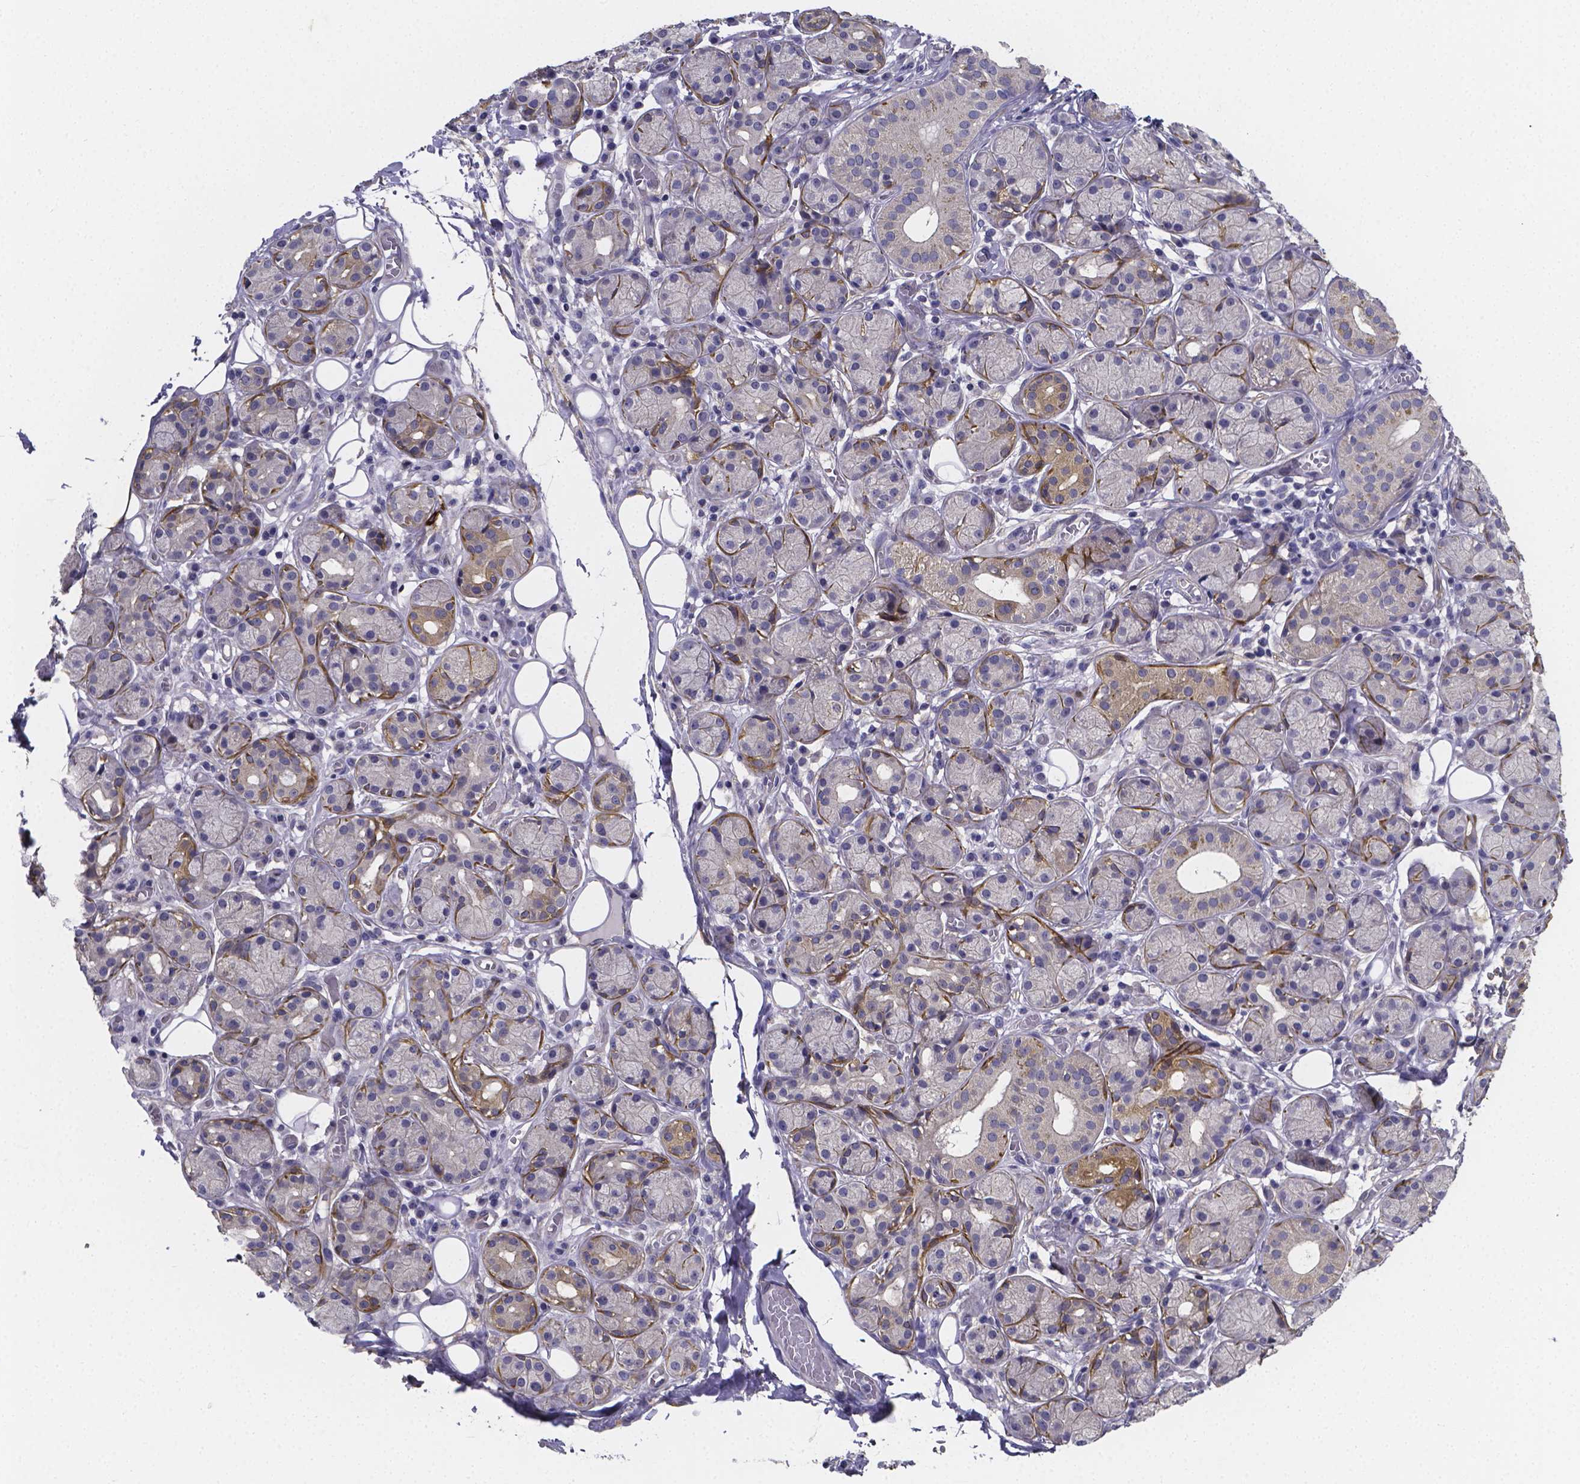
{"staining": {"intensity": "negative", "quantity": "none", "location": "none"}, "tissue": "salivary gland", "cell_type": "Glandular cells", "image_type": "normal", "snomed": [{"axis": "morphology", "description": "Normal tissue, NOS"}, {"axis": "topography", "description": "Salivary gland"}, {"axis": "topography", "description": "Peripheral nerve tissue"}], "caption": "This is an immunohistochemistry photomicrograph of normal human salivary gland. There is no positivity in glandular cells.", "gene": "RERG", "patient": {"sex": "male", "age": 71}}